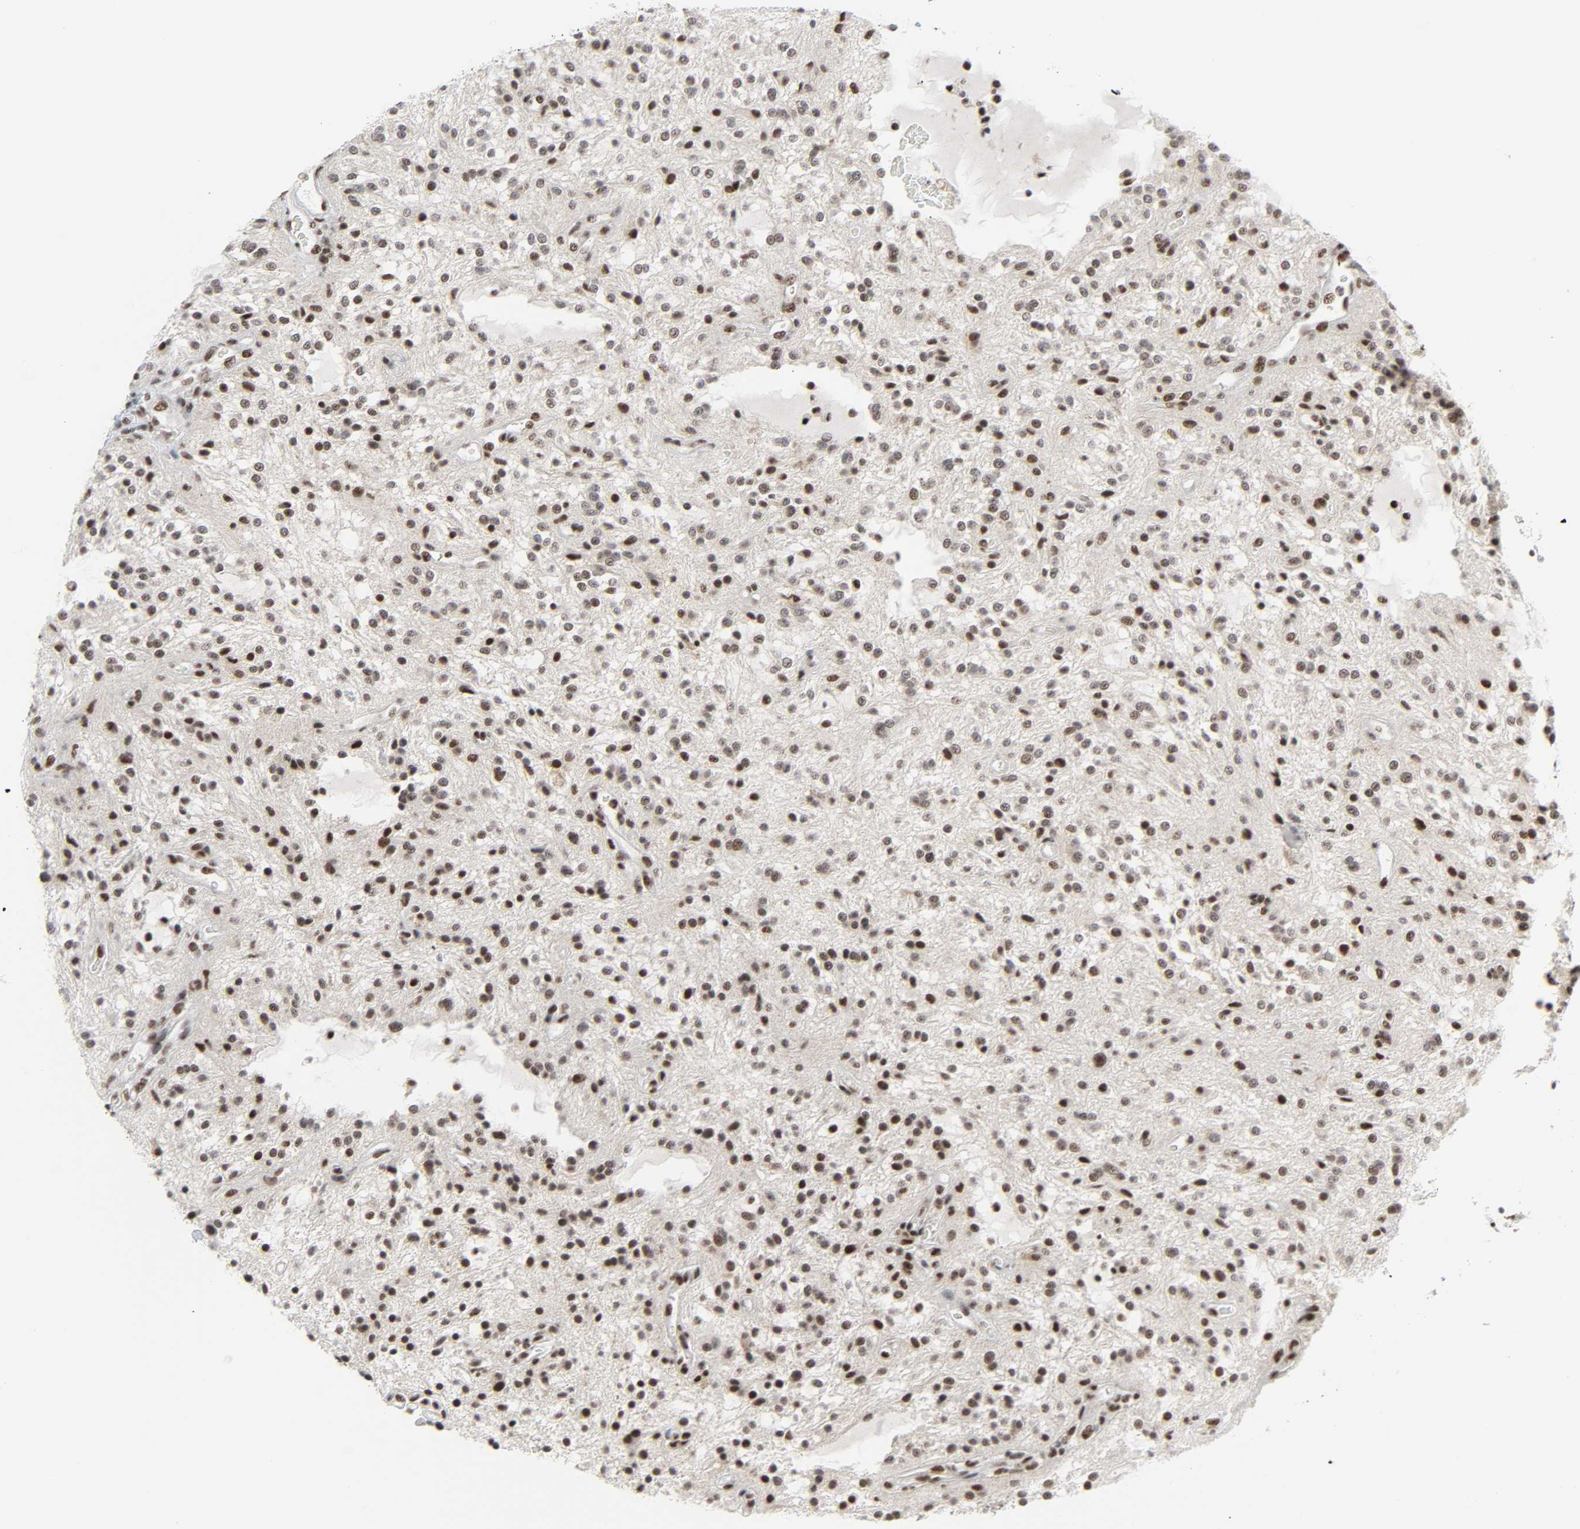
{"staining": {"intensity": "strong", "quantity": ">75%", "location": "nuclear"}, "tissue": "glioma", "cell_type": "Tumor cells", "image_type": "cancer", "snomed": [{"axis": "morphology", "description": "Glioma, malignant, NOS"}, {"axis": "topography", "description": "Cerebellum"}], "caption": "Glioma was stained to show a protein in brown. There is high levels of strong nuclear positivity in approximately >75% of tumor cells. (Brightfield microscopy of DAB IHC at high magnification).", "gene": "CDK7", "patient": {"sex": "female", "age": 10}}